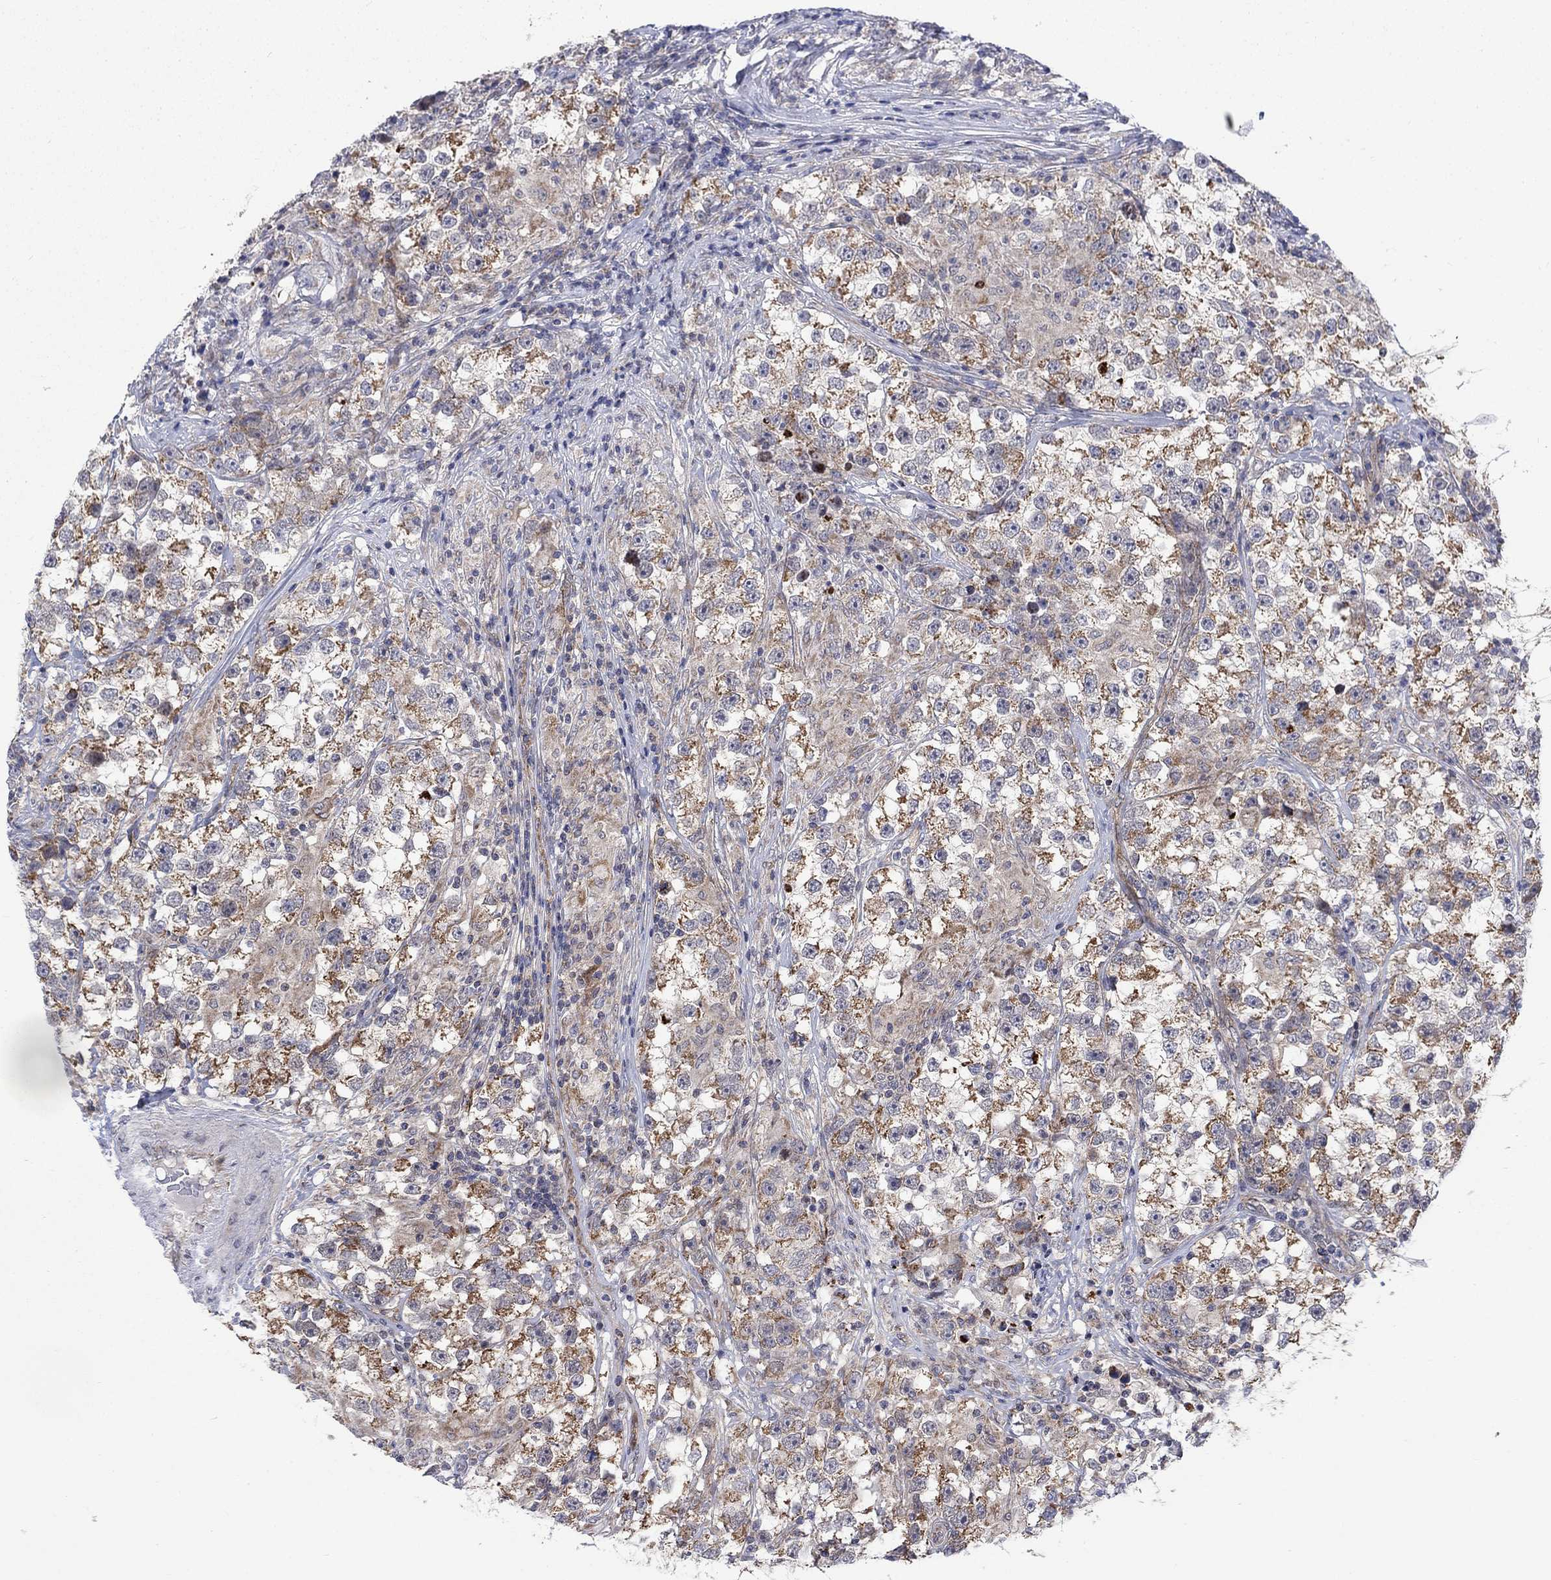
{"staining": {"intensity": "moderate", "quantity": "25%-75%", "location": "cytoplasmic/membranous"}, "tissue": "testis cancer", "cell_type": "Tumor cells", "image_type": "cancer", "snomed": [{"axis": "morphology", "description": "Seminoma, NOS"}, {"axis": "topography", "description": "Testis"}], "caption": "Protein expression analysis of testis cancer (seminoma) shows moderate cytoplasmic/membranous positivity in about 25%-75% of tumor cells.", "gene": "SLC35F2", "patient": {"sex": "male", "age": 46}}